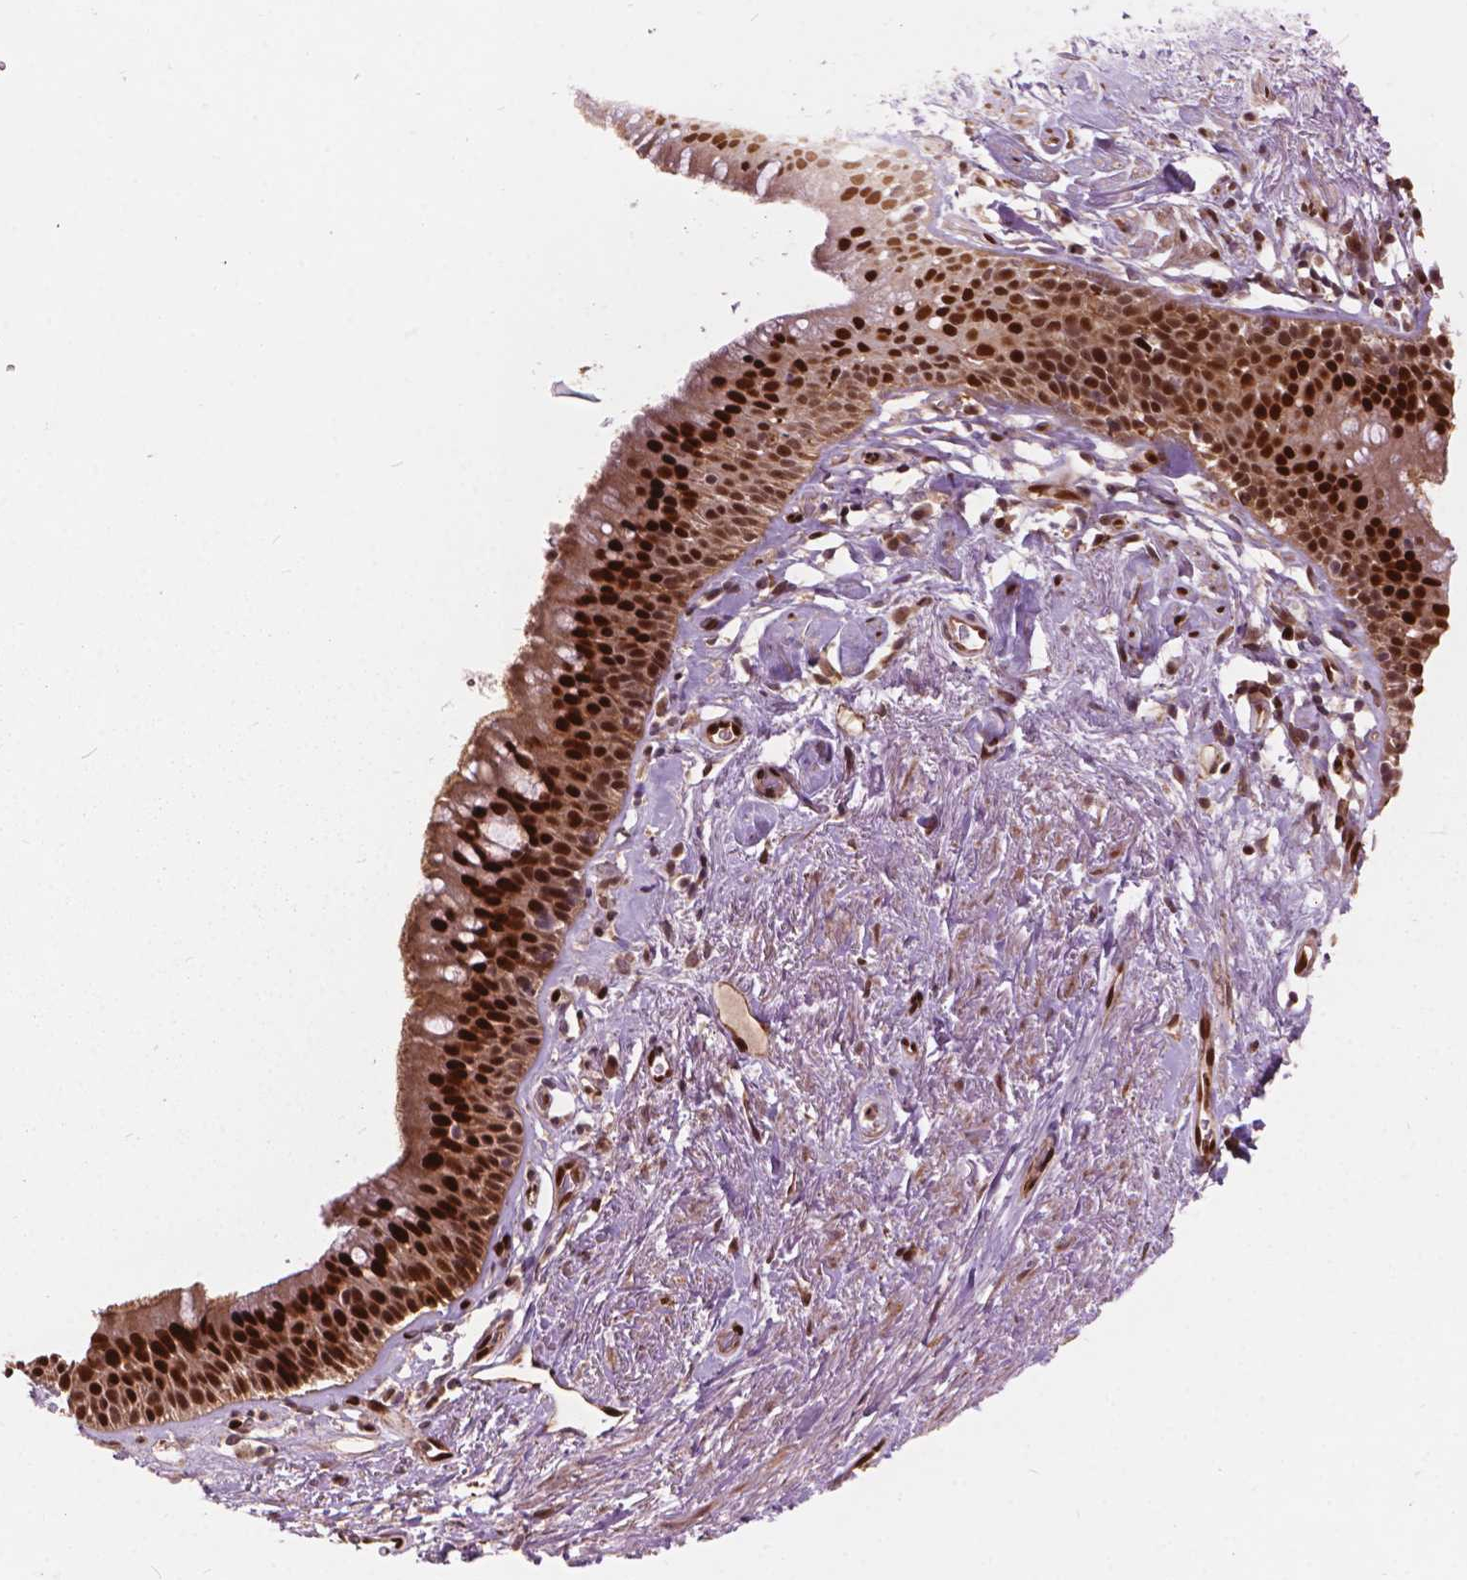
{"staining": {"intensity": "strong", "quantity": ">75%", "location": "nuclear"}, "tissue": "bronchus", "cell_type": "Respiratory epithelial cells", "image_type": "normal", "snomed": [{"axis": "morphology", "description": "Normal tissue, NOS"}, {"axis": "topography", "description": "Cartilage tissue"}, {"axis": "topography", "description": "Bronchus"}], "caption": "Strong nuclear expression is present in approximately >75% of respiratory epithelial cells in normal bronchus. (DAB (3,3'-diaminobenzidine) IHC, brown staining for protein, blue staining for nuclei).", "gene": "ANP32A", "patient": {"sex": "male", "age": 58}}